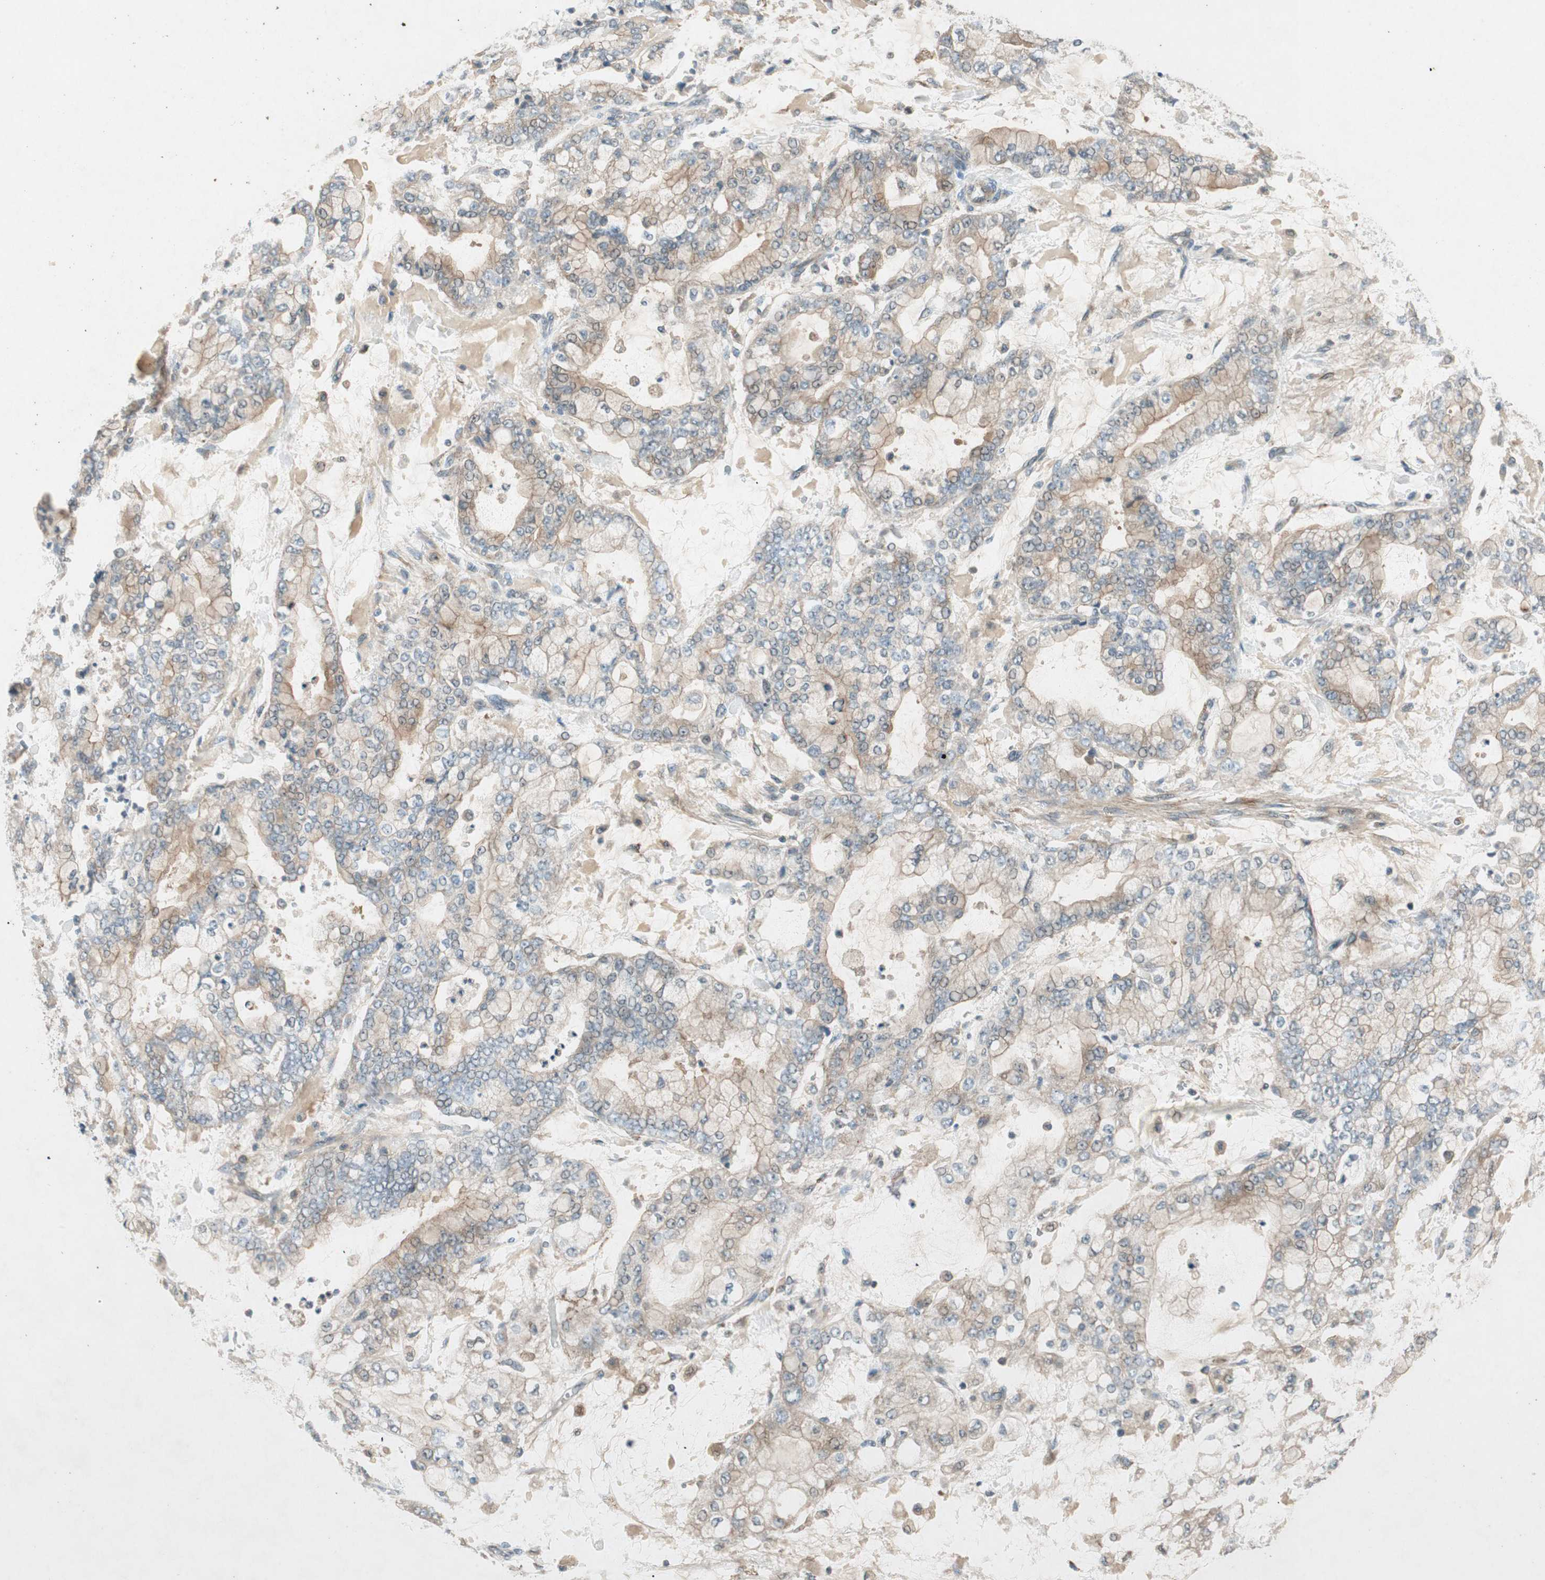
{"staining": {"intensity": "weak", "quantity": "25%-75%", "location": "cytoplasmic/membranous"}, "tissue": "stomach cancer", "cell_type": "Tumor cells", "image_type": "cancer", "snomed": [{"axis": "morphology", "description": "Adenocarcinoma, NOS"}, {"axis": "topography", "description": "Stomach"}], "caption": "This is a micrograph of IHC staining of stomach adenocarcinoma, which shows weak positivity in the cytoplasmic/membranous of tumor cells.", "gene": "NCLN", "patient": {"sex": "male", "age": 76}}